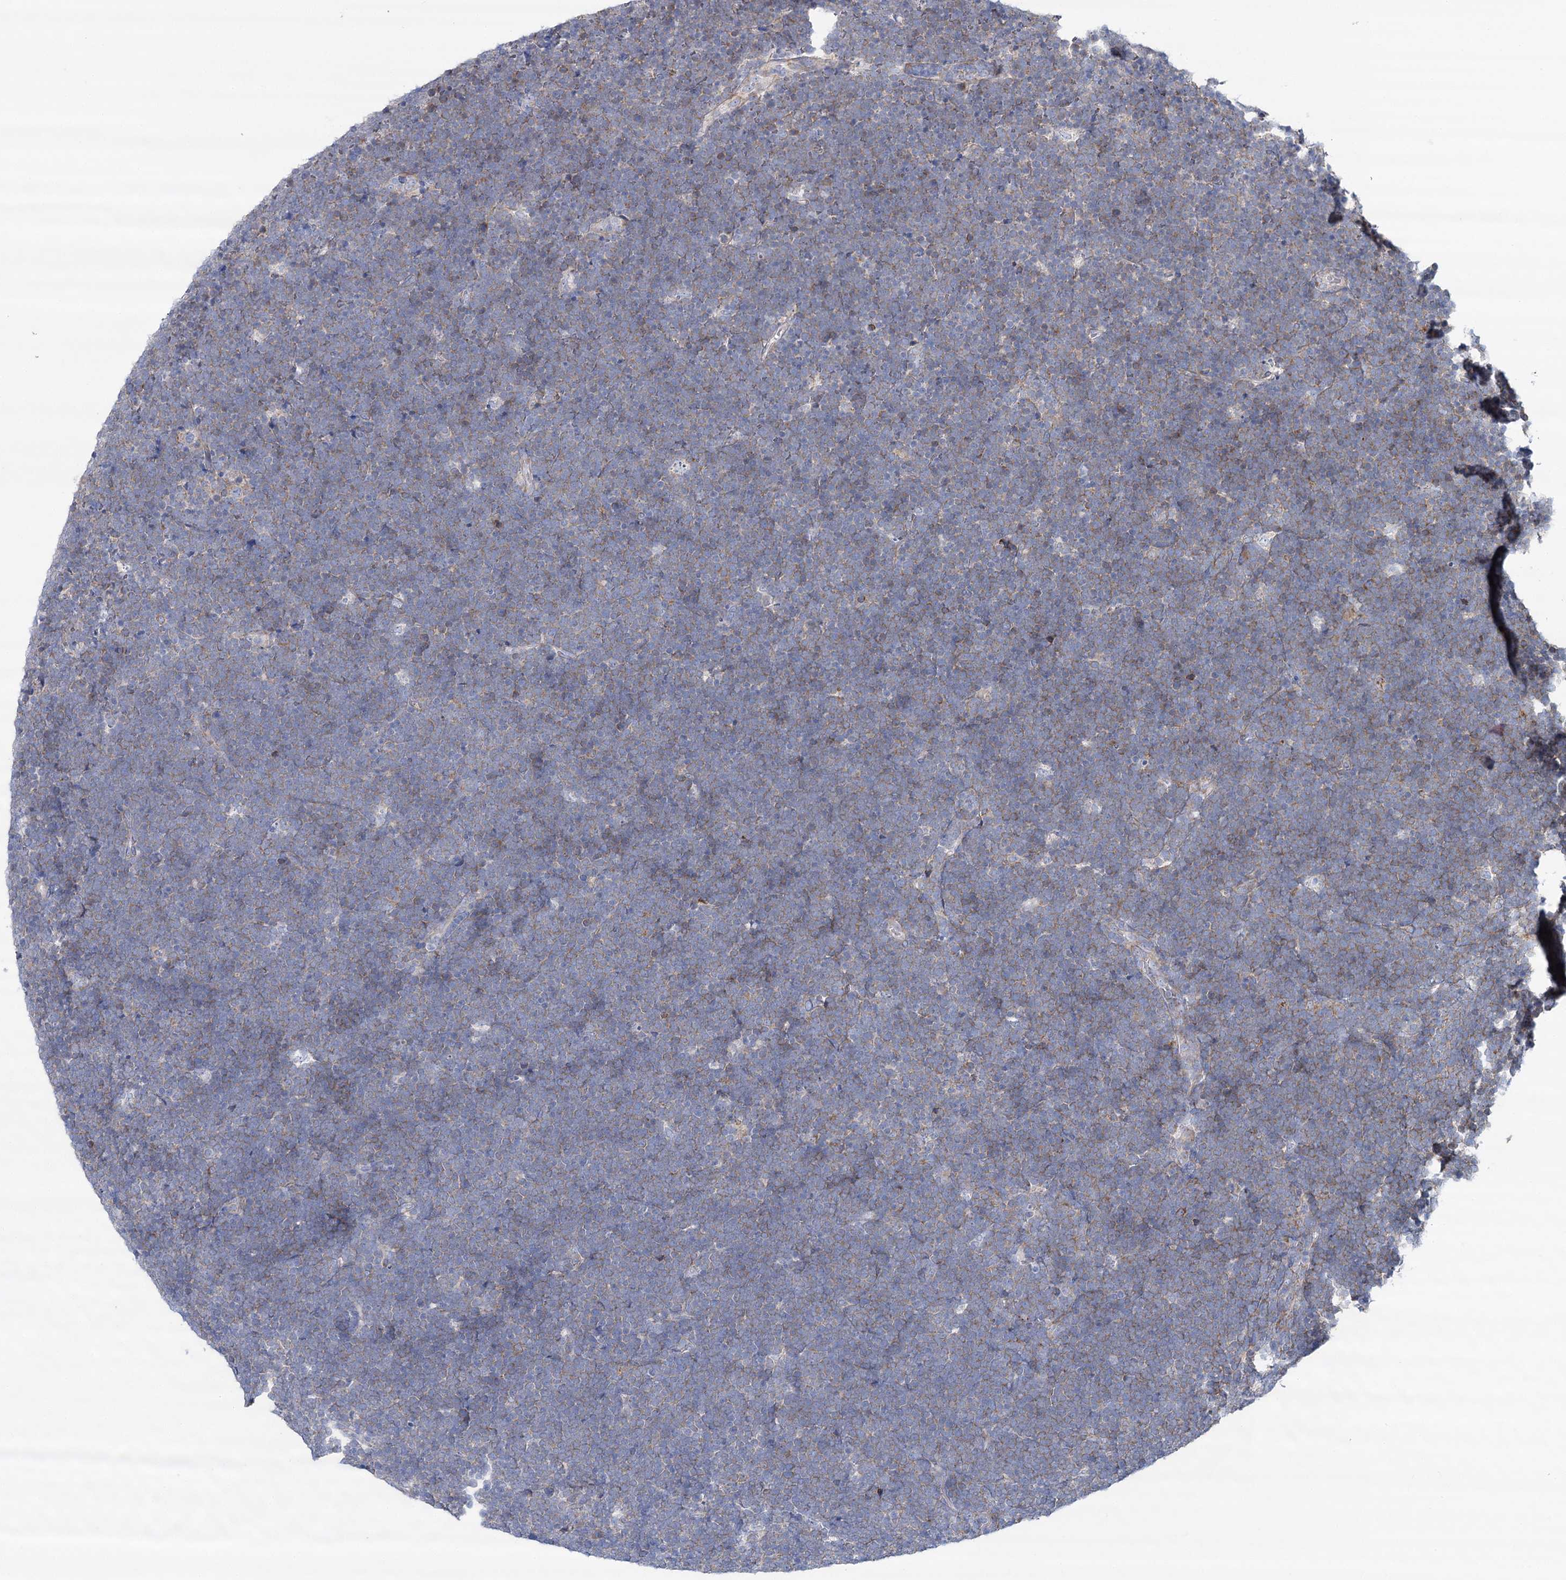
{"staining": {"intensity": "weak", "quantity": "25%-75%", "location": "cytoplasmic/membranous"}, "tissue": "lymphoma", "cell_type": "Tumor cells", "image_type": "cancer", "snomed": [{"axis": "morphology", "description": "Malignant lymphoma, non-Hodgkin's type, High grade"}, {"axis": "topography", "description": "Lymph node"}], "caption": "The histopathology image displays immunohistochemical staining of lymphoma. There is weak cytoplasmic/membranous expression is identified in approximately 25%-75% of tumor cells.", "gene": "THUMPD3", "patient": {"sex": "male", "age": 13}}